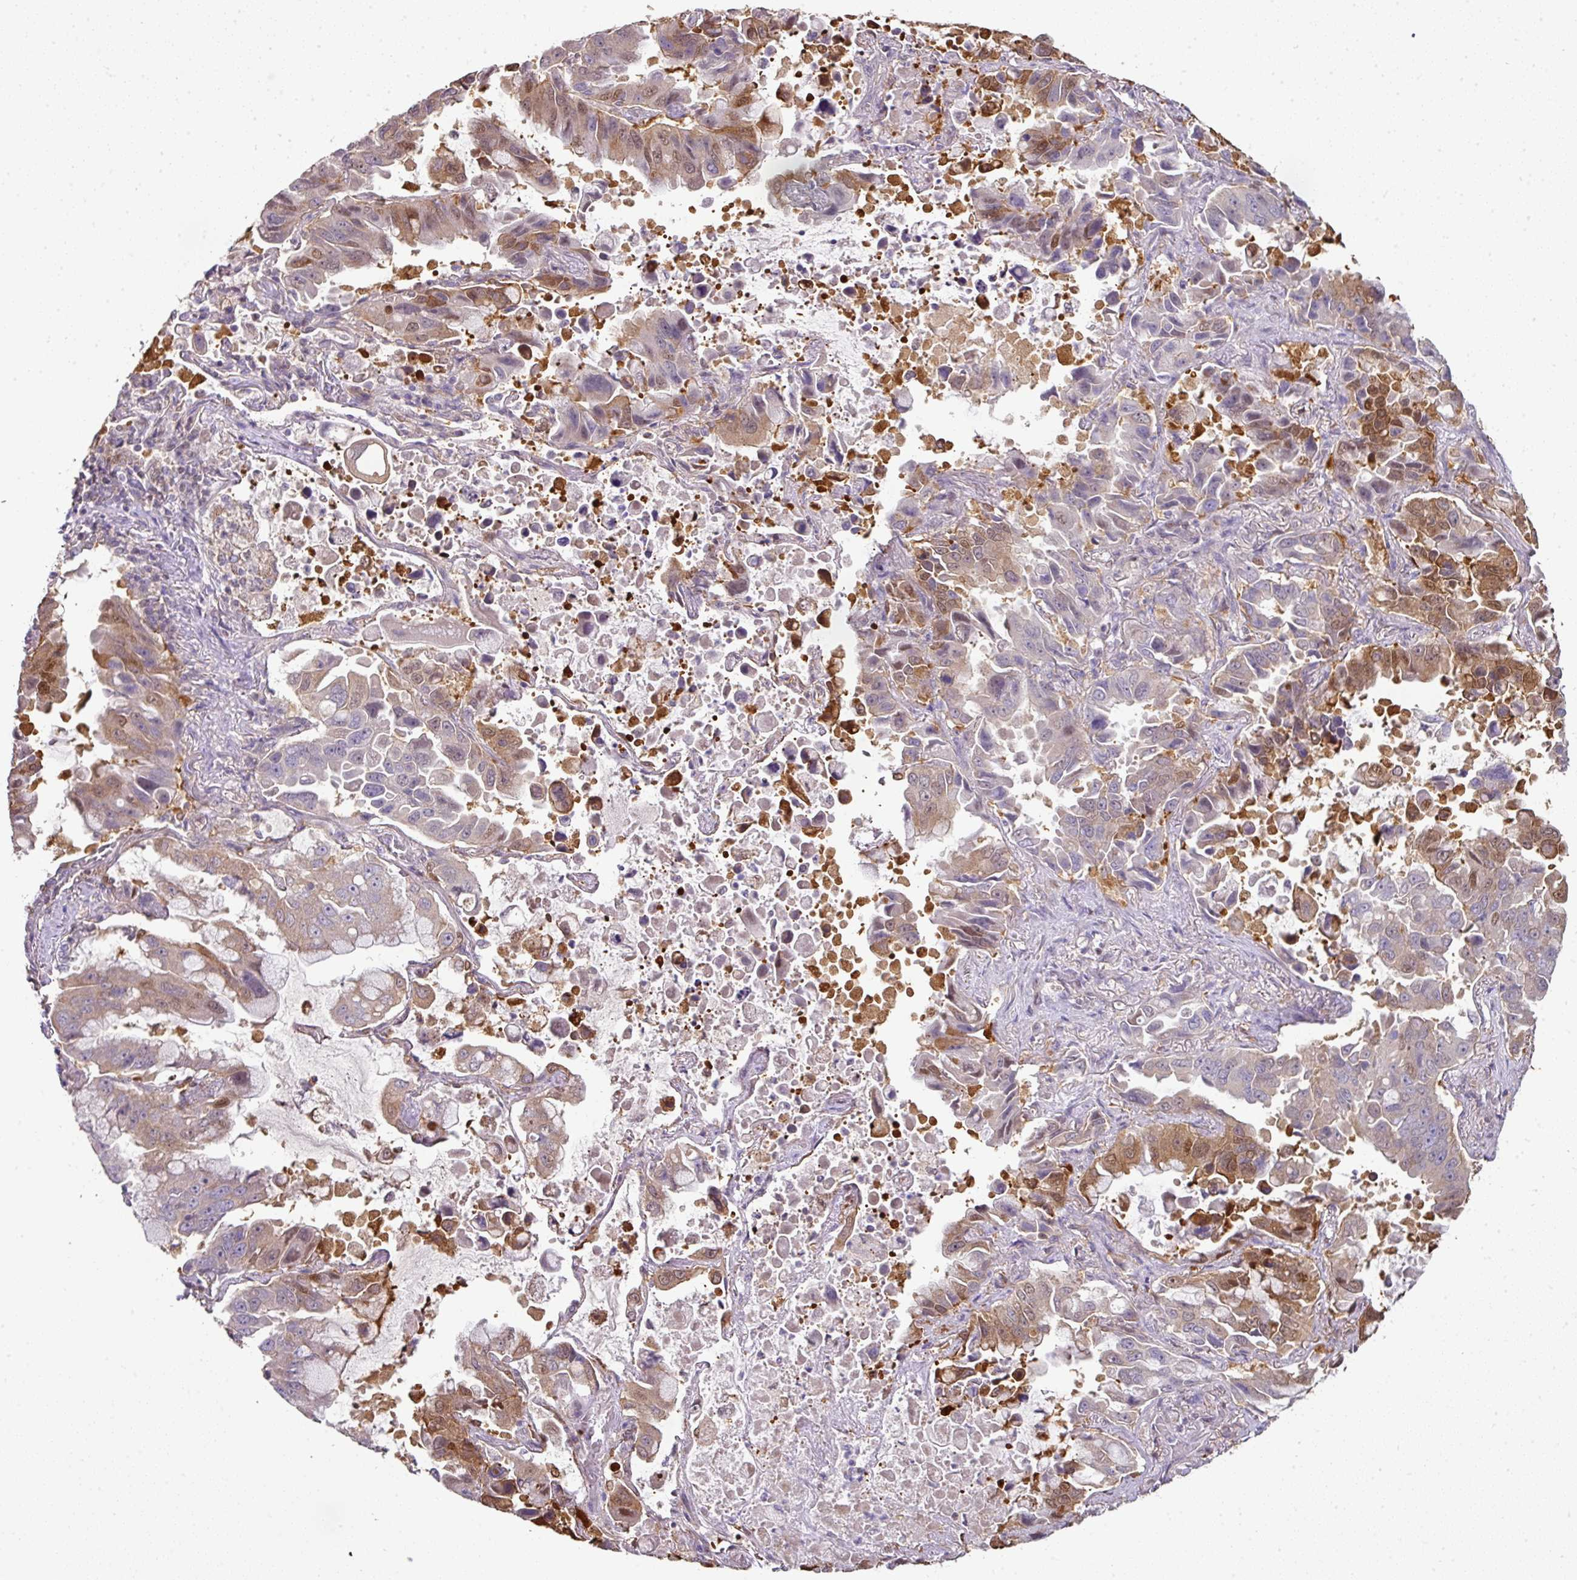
{"staining": {"intensity": "moderate", "quantity": "25%-75%", "location": "cytoplasmic/membranous,nuclear"}, "tissue": "lung cancer", "cell_type": "Tumor cells", "image_type": "cancer", "snomed": [{"axis": "morphology", "description": "Adenocarcinoma, NOS"}, {"axis": "topography", "description": "Lung"}], "caption": "This is an image of immunohistochemistry staining of lung adenocarcinoma, which shows moderate staining in the cytoplasmic/membranous and nuclear of tumor cells.", "gene": "ANKRD18A", "patient": {"sex": "male", "age": 64}}